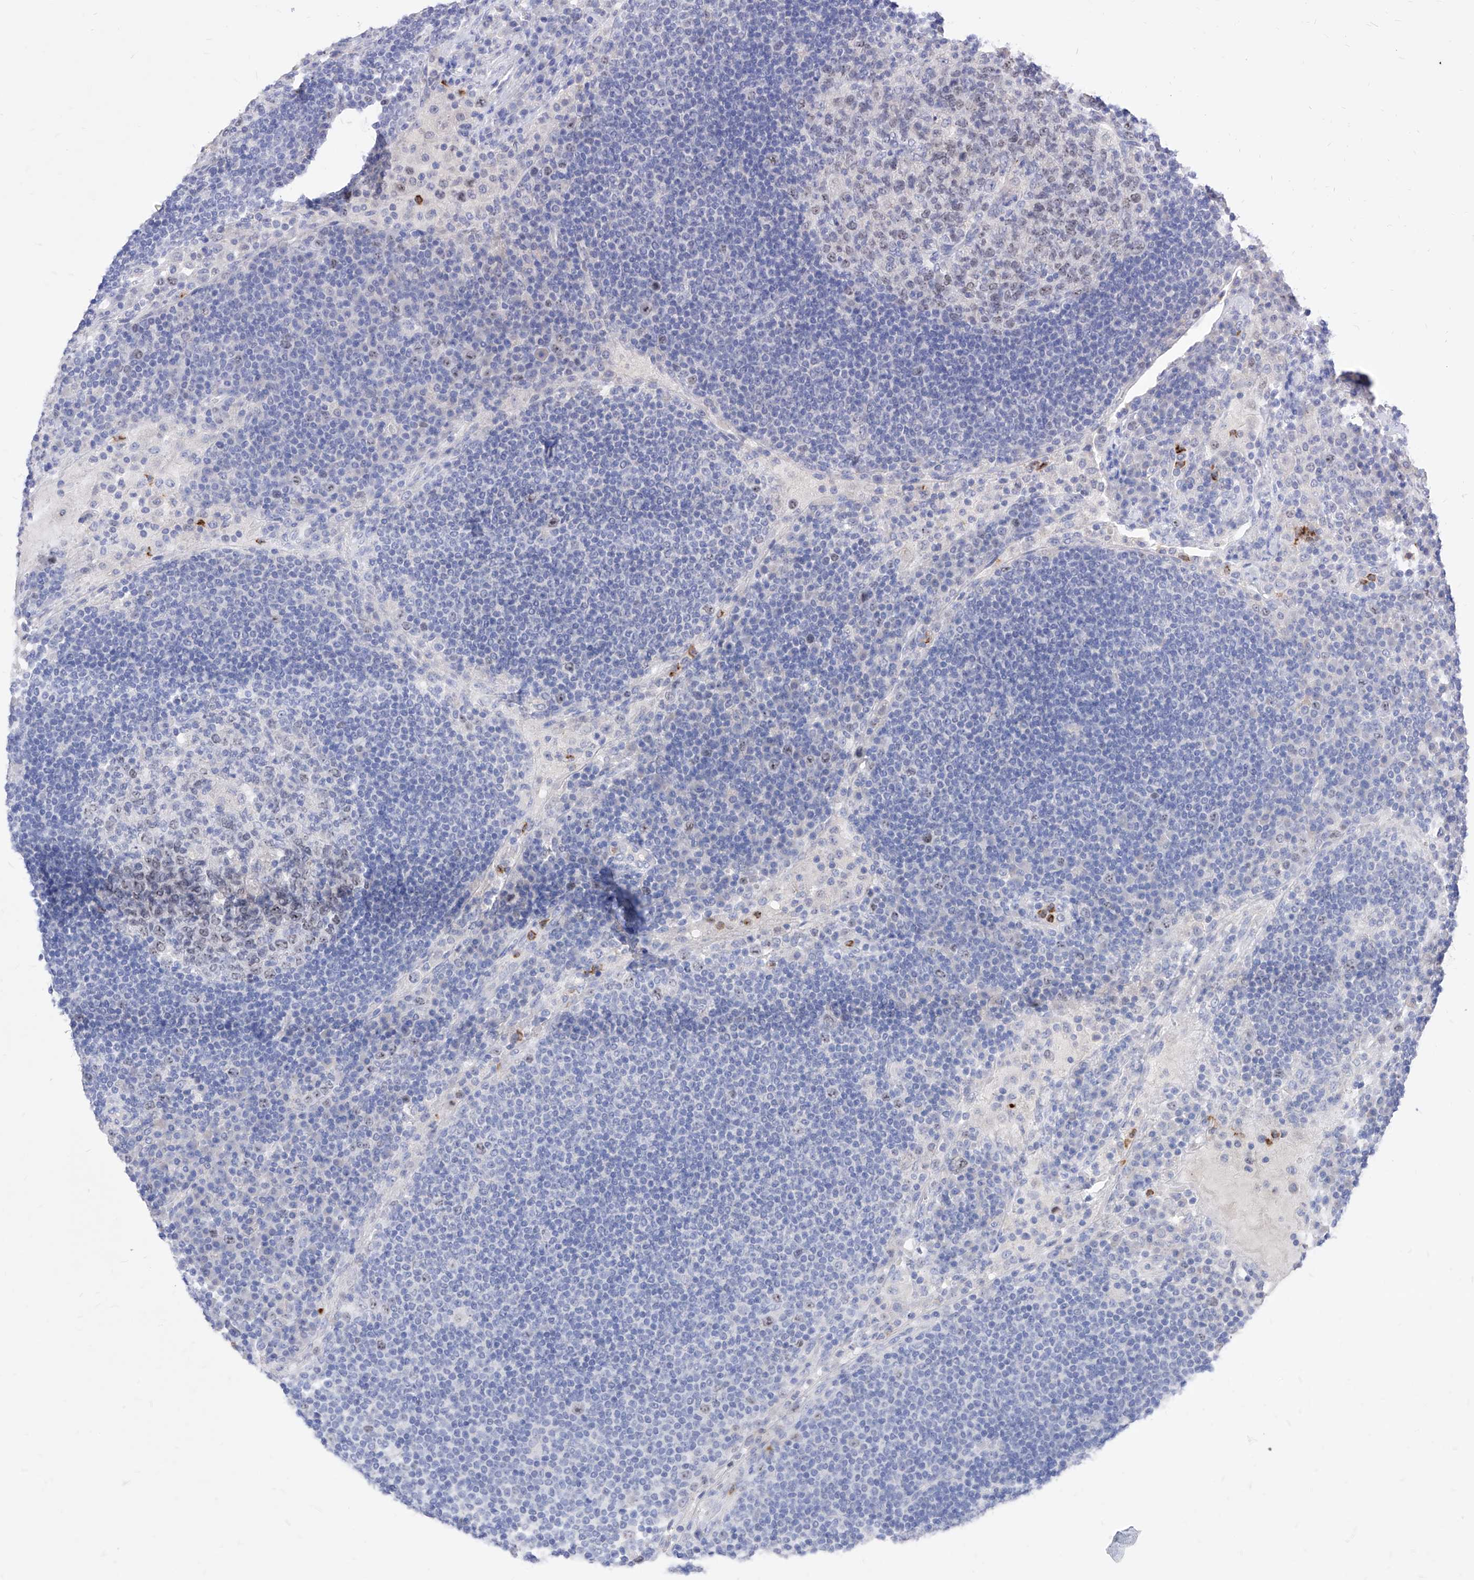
{"staining": {"intensity": "weak", "quantity": "<25%", "location": "nuclear"}, "tissue": "lymph node", "cell_type": "Germinal center cells", "image_type": "normal", "snomed": [{"axis": "morphology", "description": "Normal tissue, NOS"}, {"axis": "topography", "description": "Lymph node"}], "caption": "DAB (3,3'-diaminobenzidine) immunohistochemical staining of benign human lymph node demonstrates no significant staining in germinal center cells. (Brightfield microscopy of DAB immunohistochemistry (IHC) at high magnification).", "gene": "VAX1", "patient": {"sex": "female", "age": 53}}